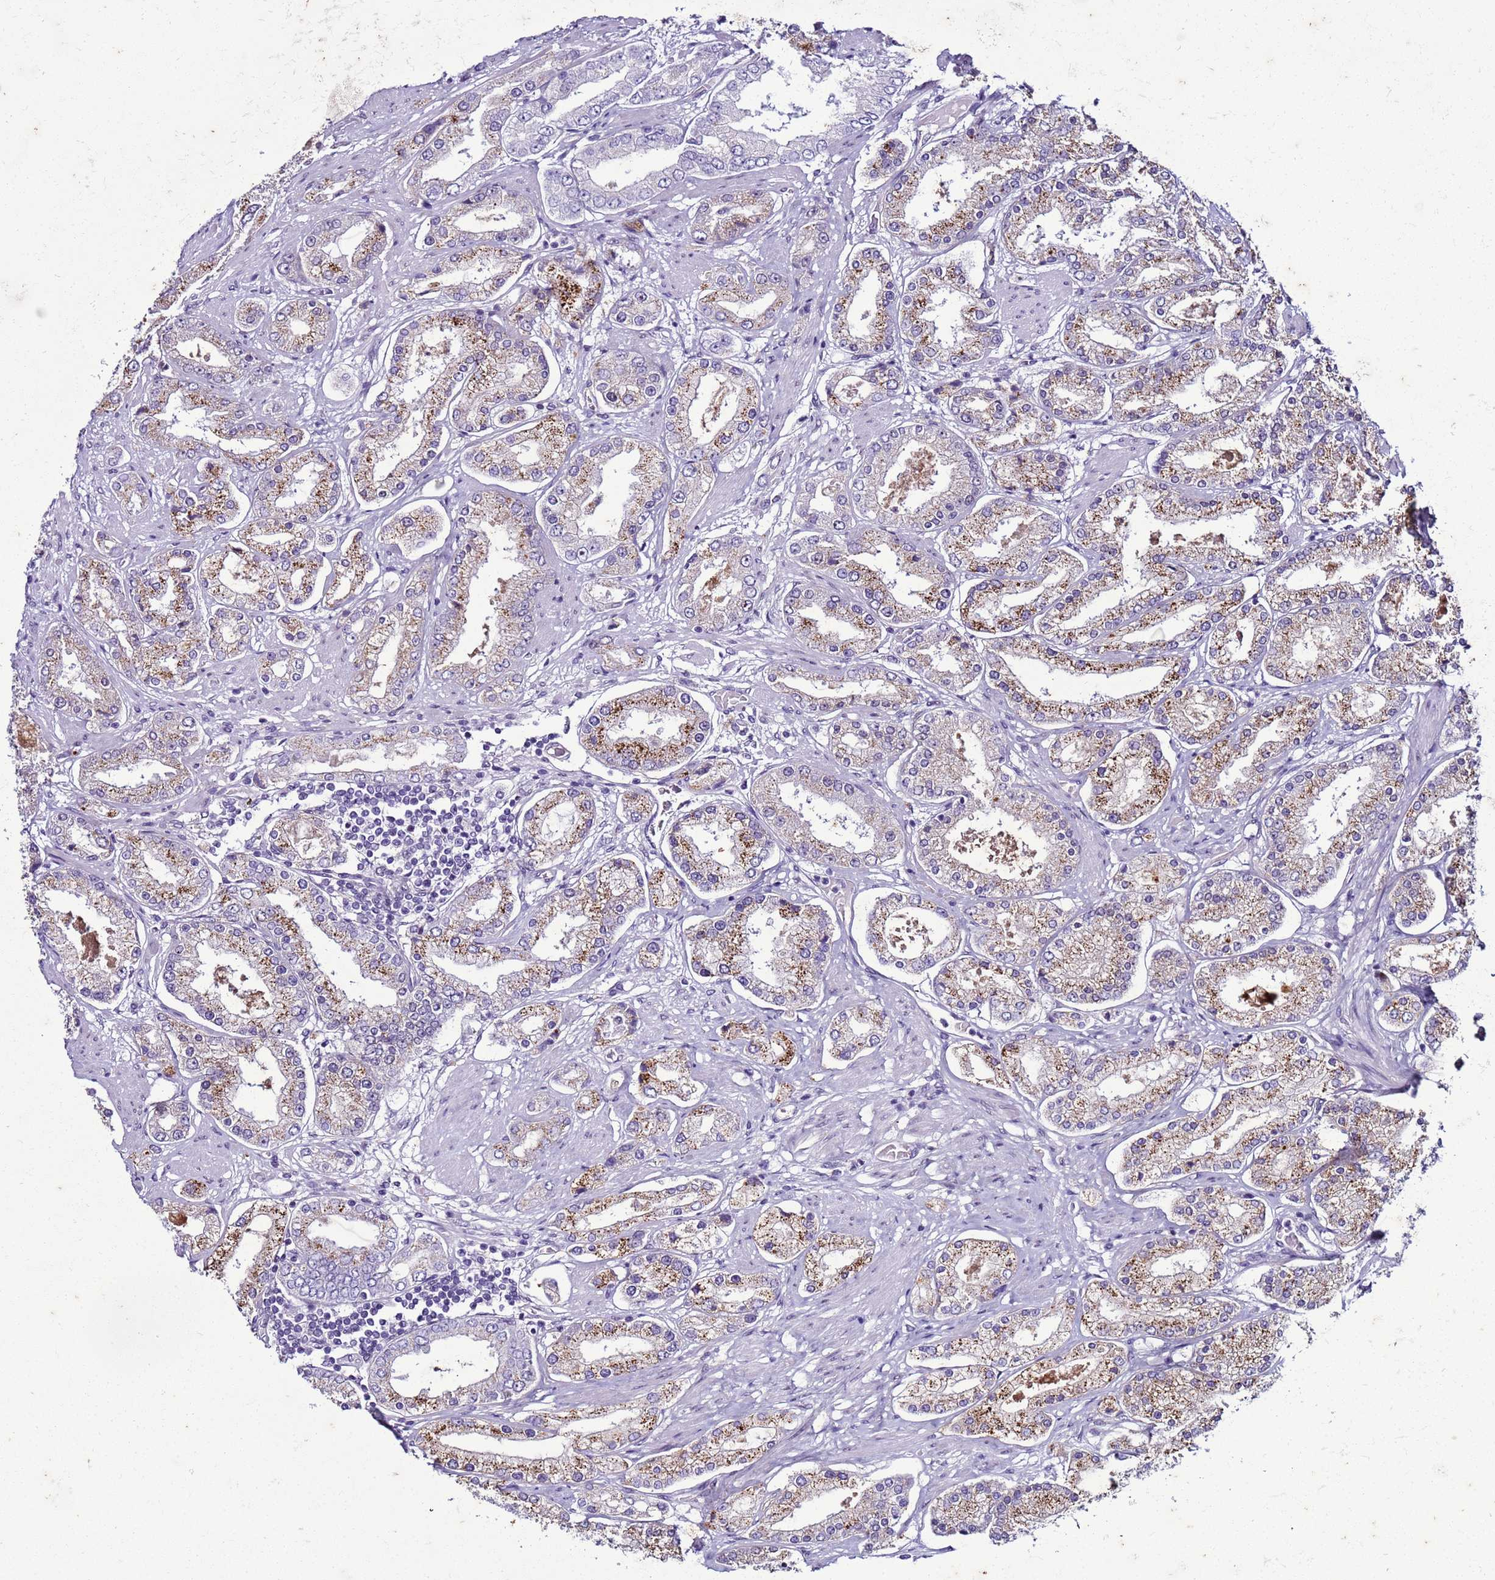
{"staining": {"intensity": "moderate", "quantity": ">75%", "location": "cytoplasmic/membranous"}, "tissue": "prostate cancer", "cell_type": "Tumor cells", "image_type": "cancer", "snomed": [{"axis": "morphology", "description": "Adenocarcinoma, High grade"}, {"axis": "topography", "description": "Prostate"}], "caption": "A micrograph of high-grade adenocarcinoma (prostate) stained for a protein reveals moderate cytoplasmic/membranous brown staining in tumor cells.", "gene": "LRRC10B", "patient": {"sex": "male", "age": 69}}